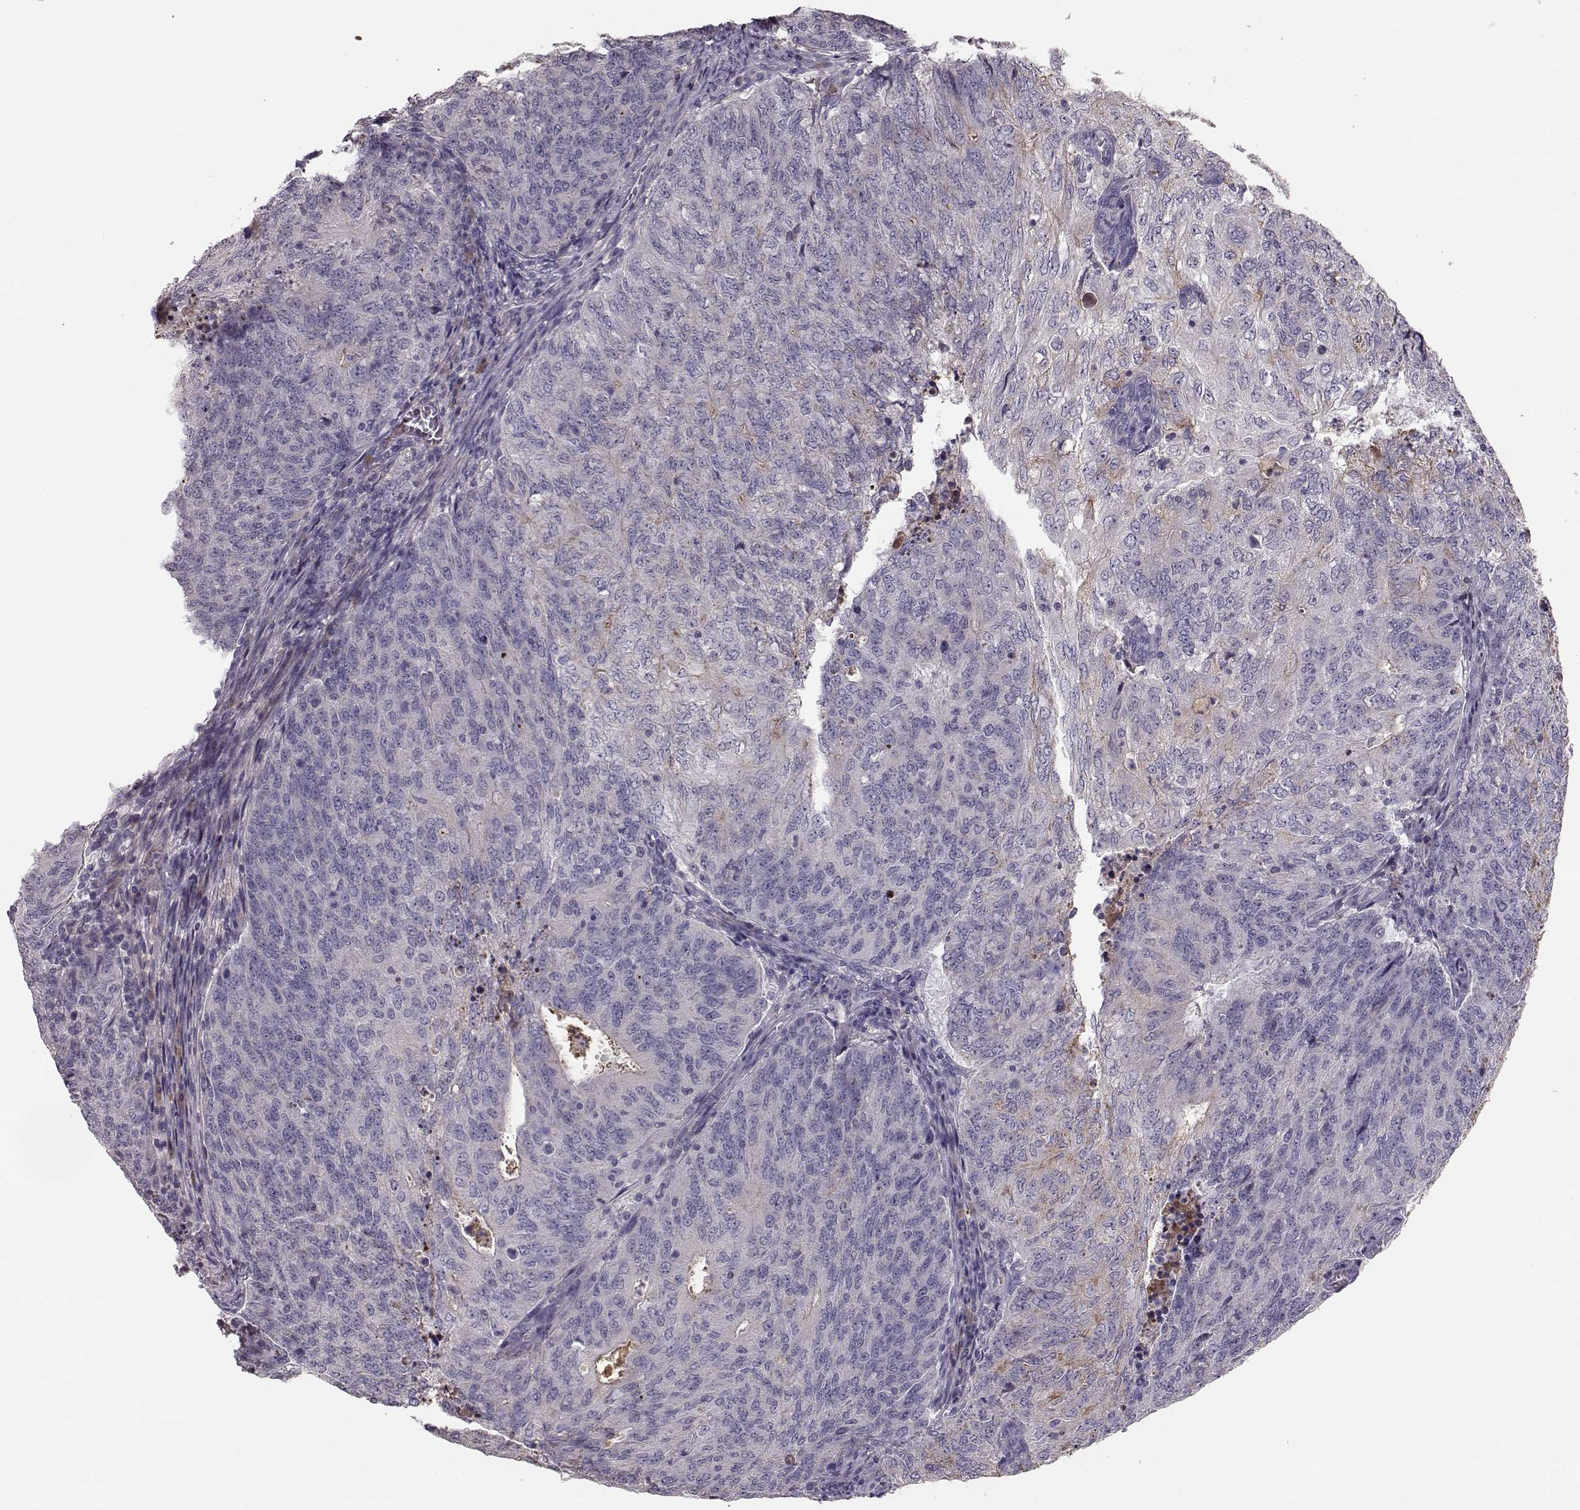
{"staining": {"intensity": "negative", "quantity": "none", "location": "none"}, "tissue": "endometrial cancer", "cell_type": "Tumor cells", "image_type": "cancer", "snomed": [{"axis": "morphology", "description": "Adenocarcinoma, NOS"}, {"axis": "topography", "description": "Endometrium"}], "caption": "The micrograph reveals no significant expression in tumor cells of endometrial adenocarcinoma.", "gene": "YJEFN3", "patient": {"sex": "female", "age": 82}}